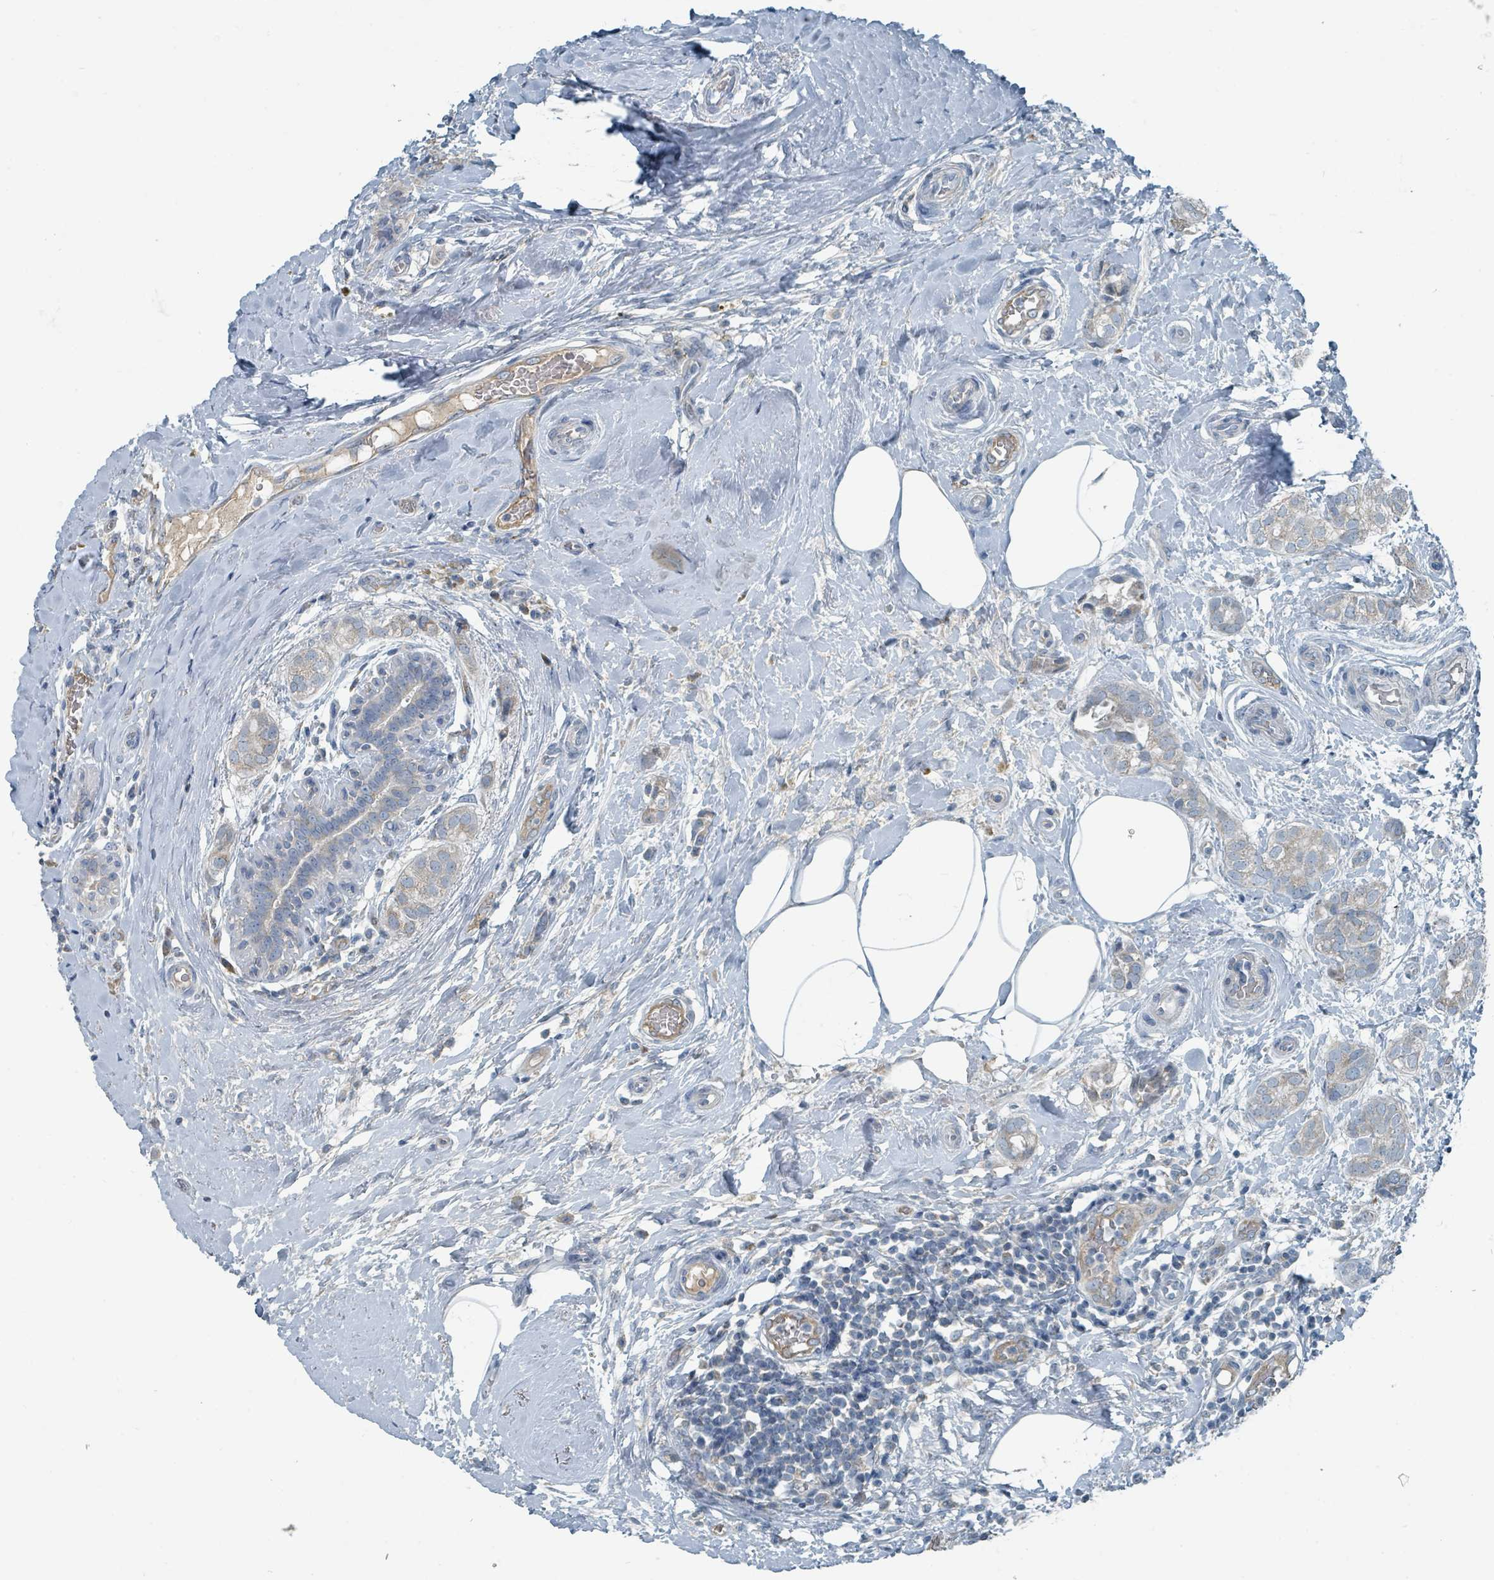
{"staining": {"intensity": "negative", "quantity": "none", "location": "none"}, "tissue": "breast cancer", "cell_type": "Tumor cells", "image_type": "cancer", "snomed": [{"axis": "morphology", "description": "Duct carcinoma"}, {"axis": "topography", "description": "Breast"}], "caption": "Immunohistochemistry of breast cancer (intraductal carcinoma) displays no positivity in tumor cells.", "gene": "RASA4", "patient": {"sex": "female", "age": 73}}